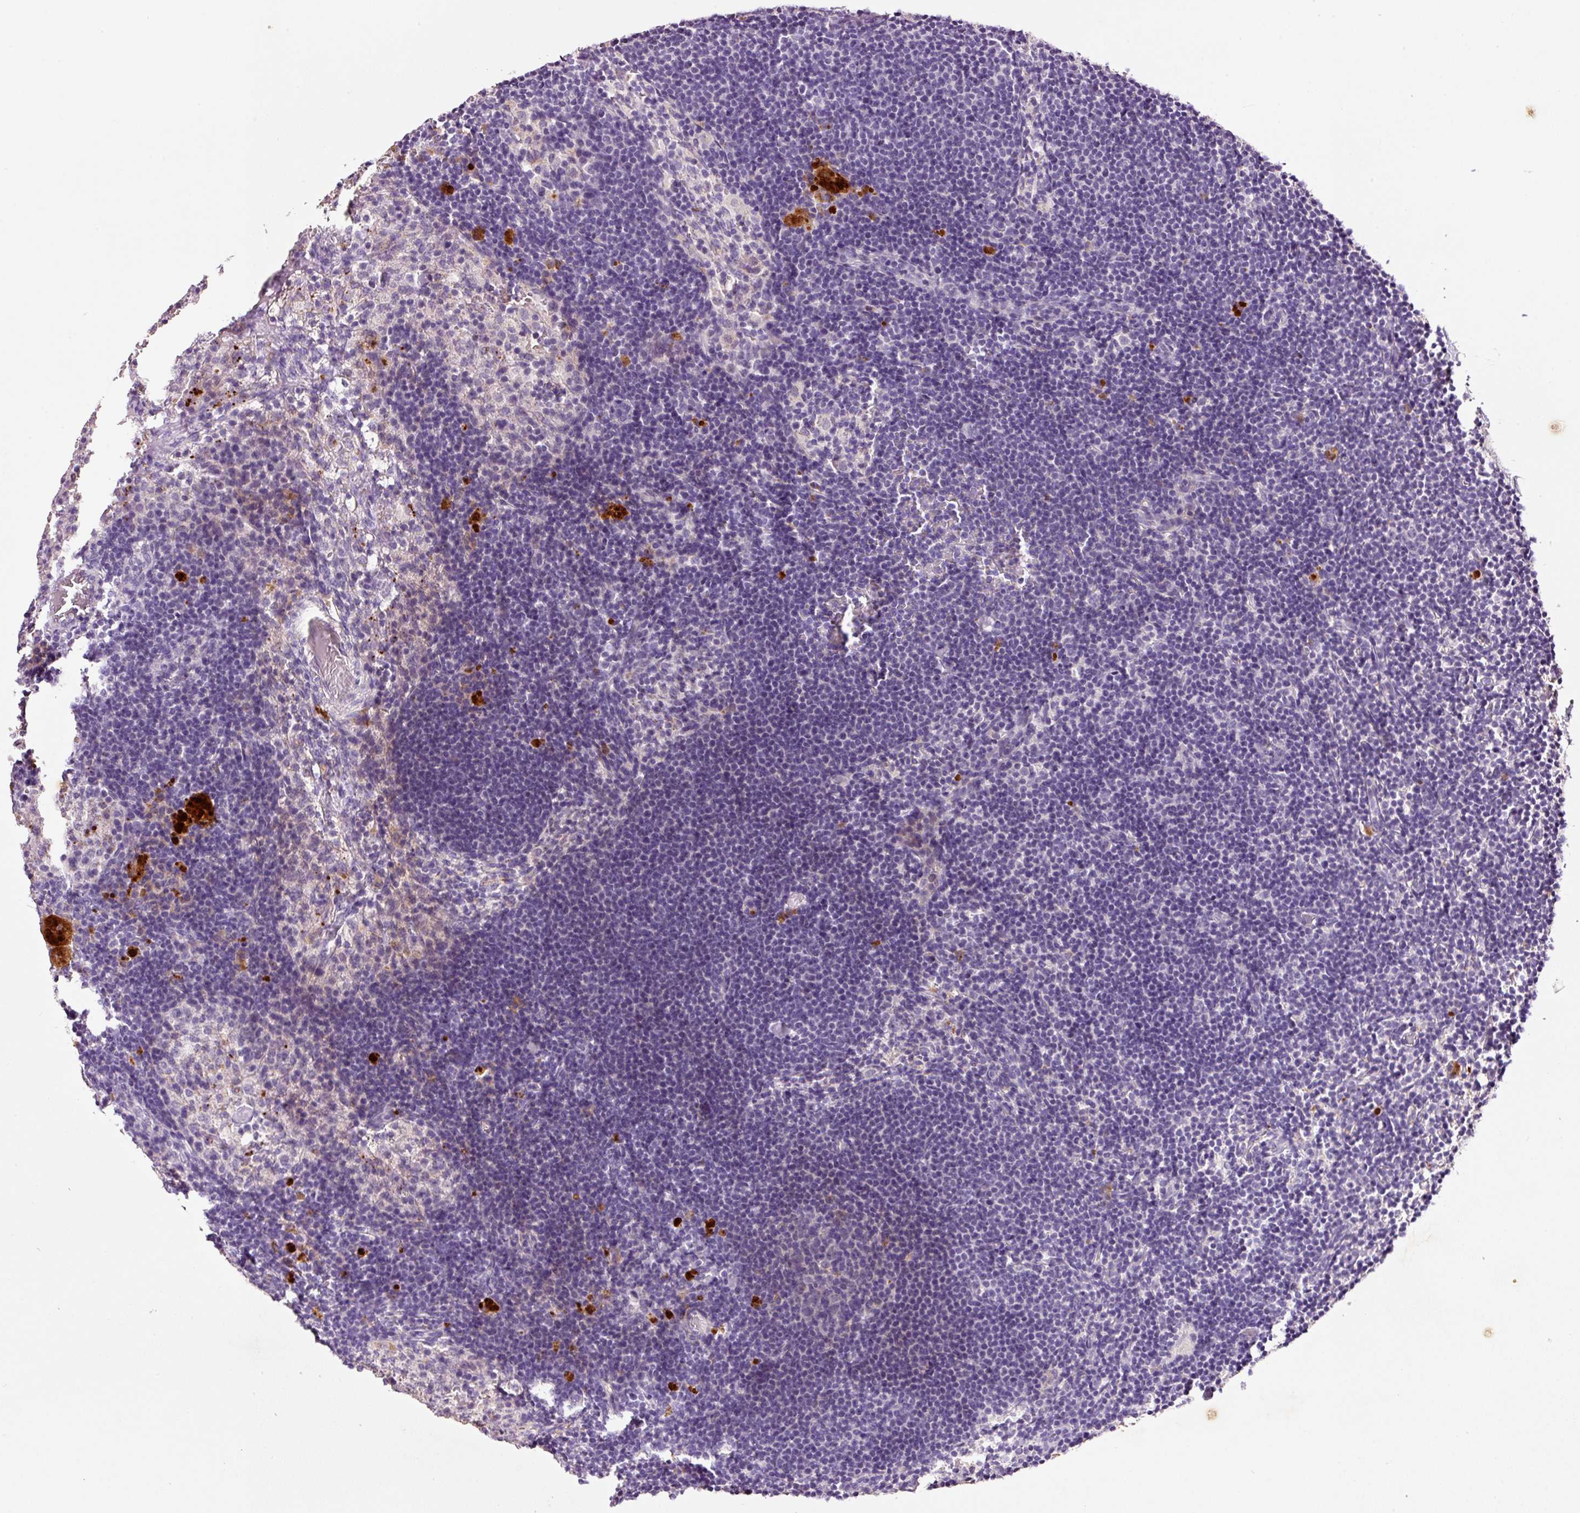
{"staining": {"intensity": "negative", "quantity": "none", "location": "none"}, "tissue": "lymph node", "cell_type": "Germinal center cells", "image_type": "normal", "snomed": [{"axis": "morphology", "description": "Normal tissue, NOS"}, {"axis": "topography", "description": "Lymph node"}], "caption": "IHC micrograph of benign human lymph node stained for a protein (brown), which shows no expression in germinal center cells.", "gene": "TENT5C", "patient": {"sex": "male", "age": 49}}